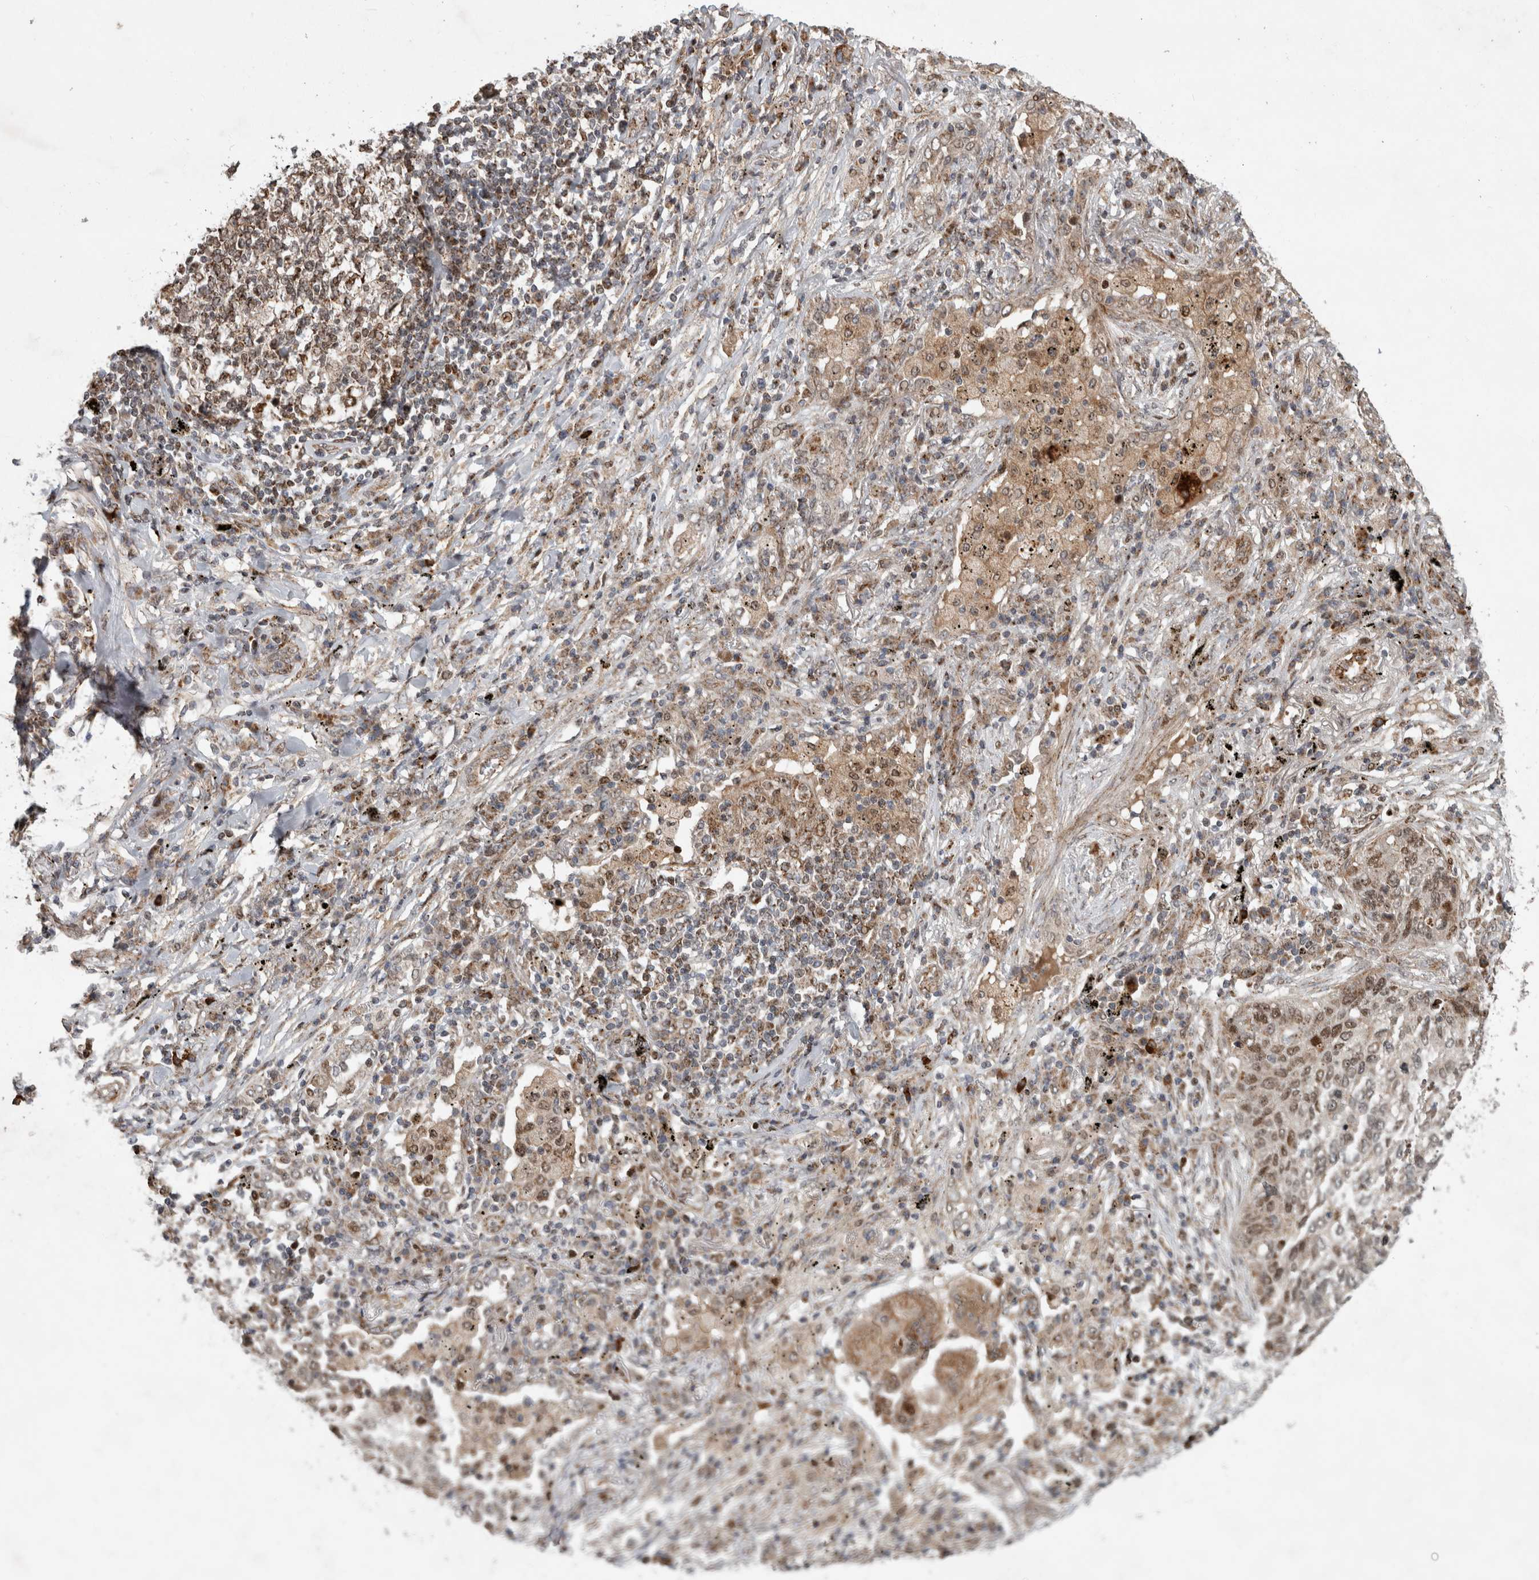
{"staining": {"intensity": "moderate", "quantity": "25%-75%", "location": "cytoplasmic/membranous,nuclear"}, "tissue": "lung cancer", "cell_type": "Tumor cells", "image_type": "cancer", "snomed": [{"axis": "morphology", "description": "Squamous cell carcinoma, NOS"}, {"axis": "topography", "description": "Lung"}], "caption": "Brown immunohistochemical staining in human squamous cell carcinoma (lung) shows moderate cytoplasmic/membranous and nuclear staining in about 25%-75% of tumor cells.", "gene": "INSRR", "patient": {"sex": "female", "age": 63}}